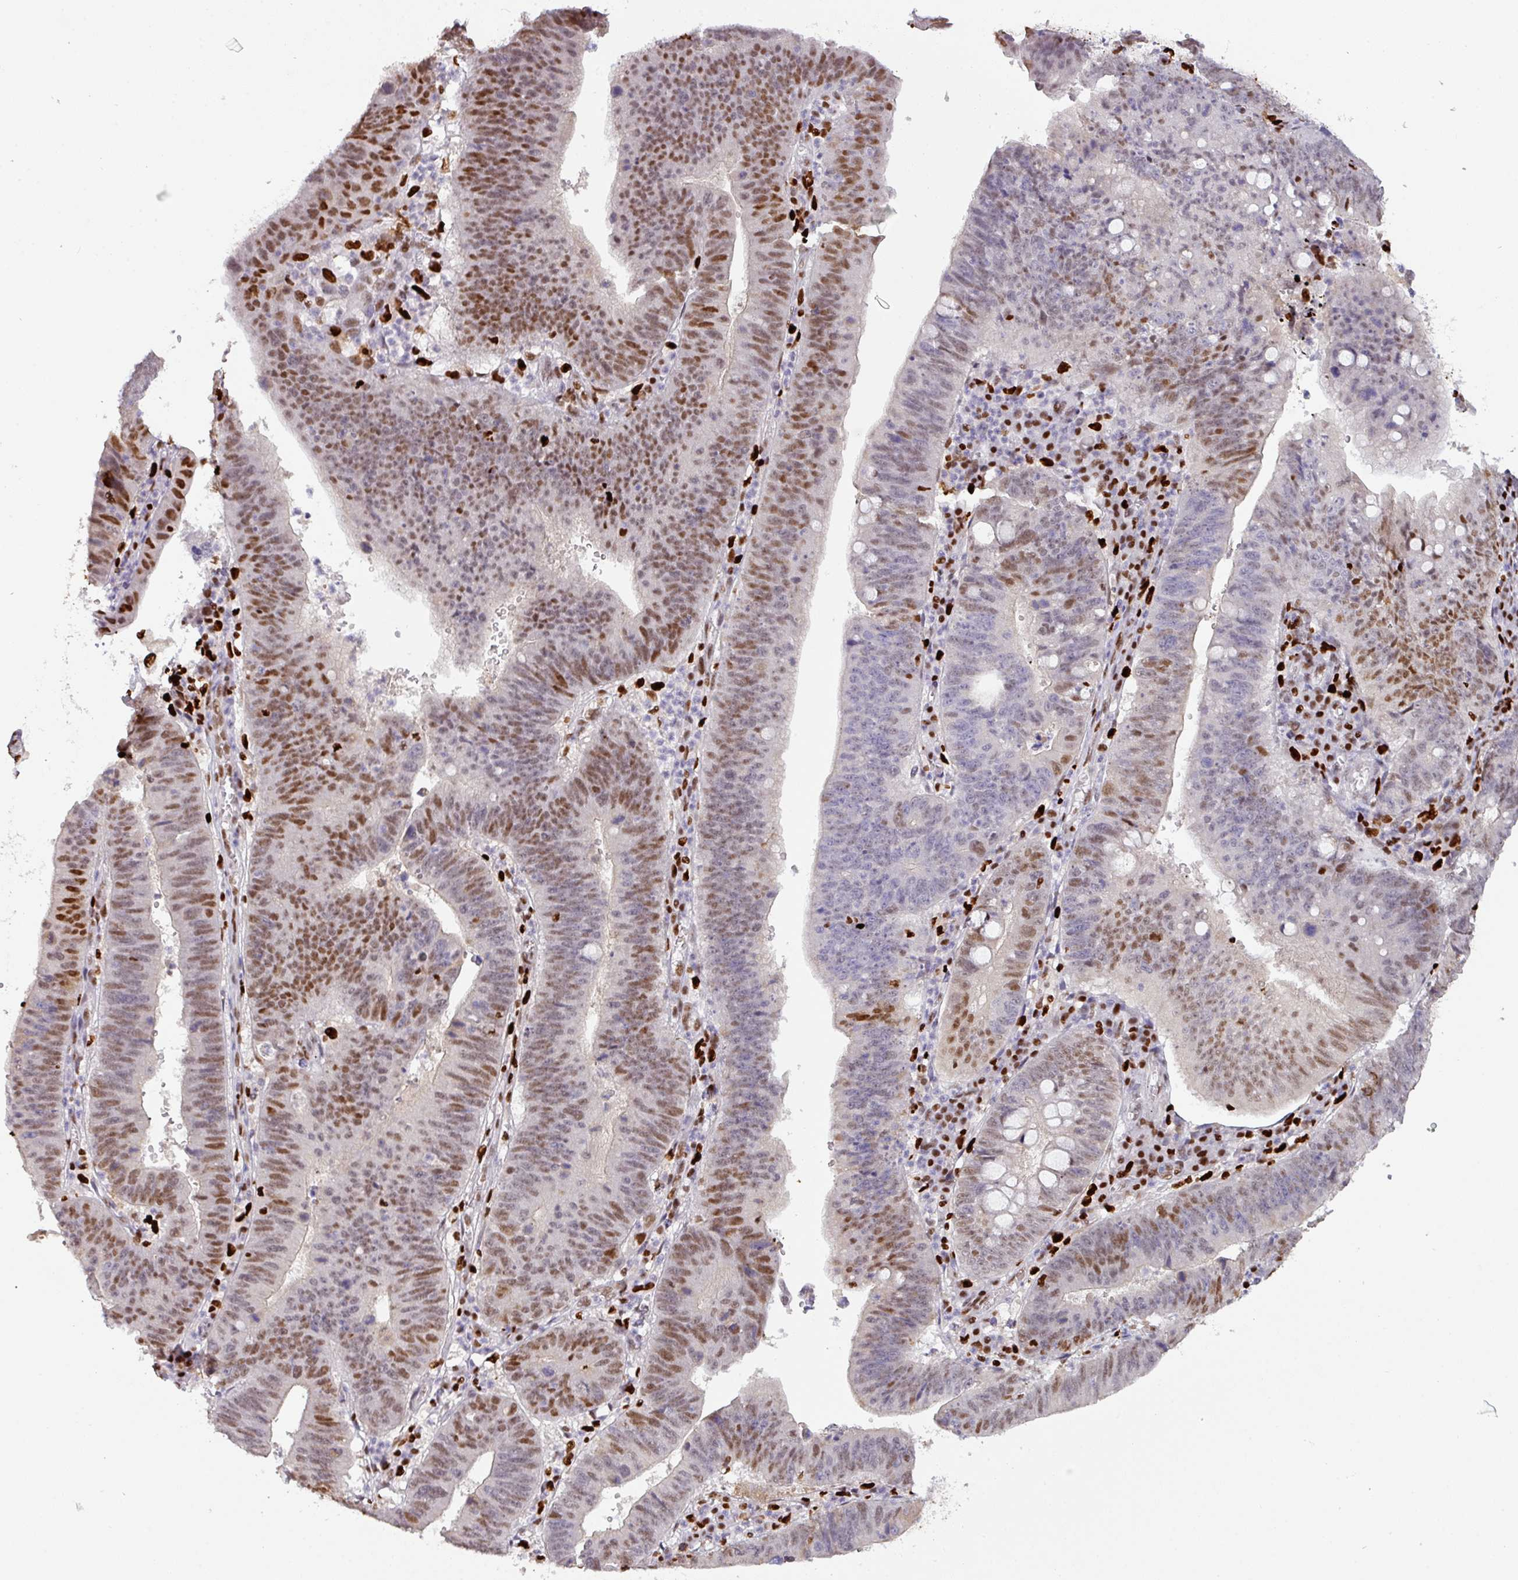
{"staining": {"intensity": "moderate", "quantity": ">75%", "location": "nuclear"}, "tissue": "stomach cancer", "cell_type": "Tumor cells", "image_type": "cancer", "snomed": [{"axis": "morphology", "description": "Adenocarcinoma, NOS"}, {"axis": "topography", "description": "Stomach"}], "caption": "Protein staining of adenocarcinoma (stomach) tissue shows moderate nuclear positivity in approximately >75% of tumor cells. The staining was performed using DAB (3,3'-diaminobenzidine) to visualize the protein expression in brown, while the nuclei were stained in blue with hematoxylin (Magnification: 20x).", "gene": "SAMHD1", "patient": {"sex": "male", "age": 59}}